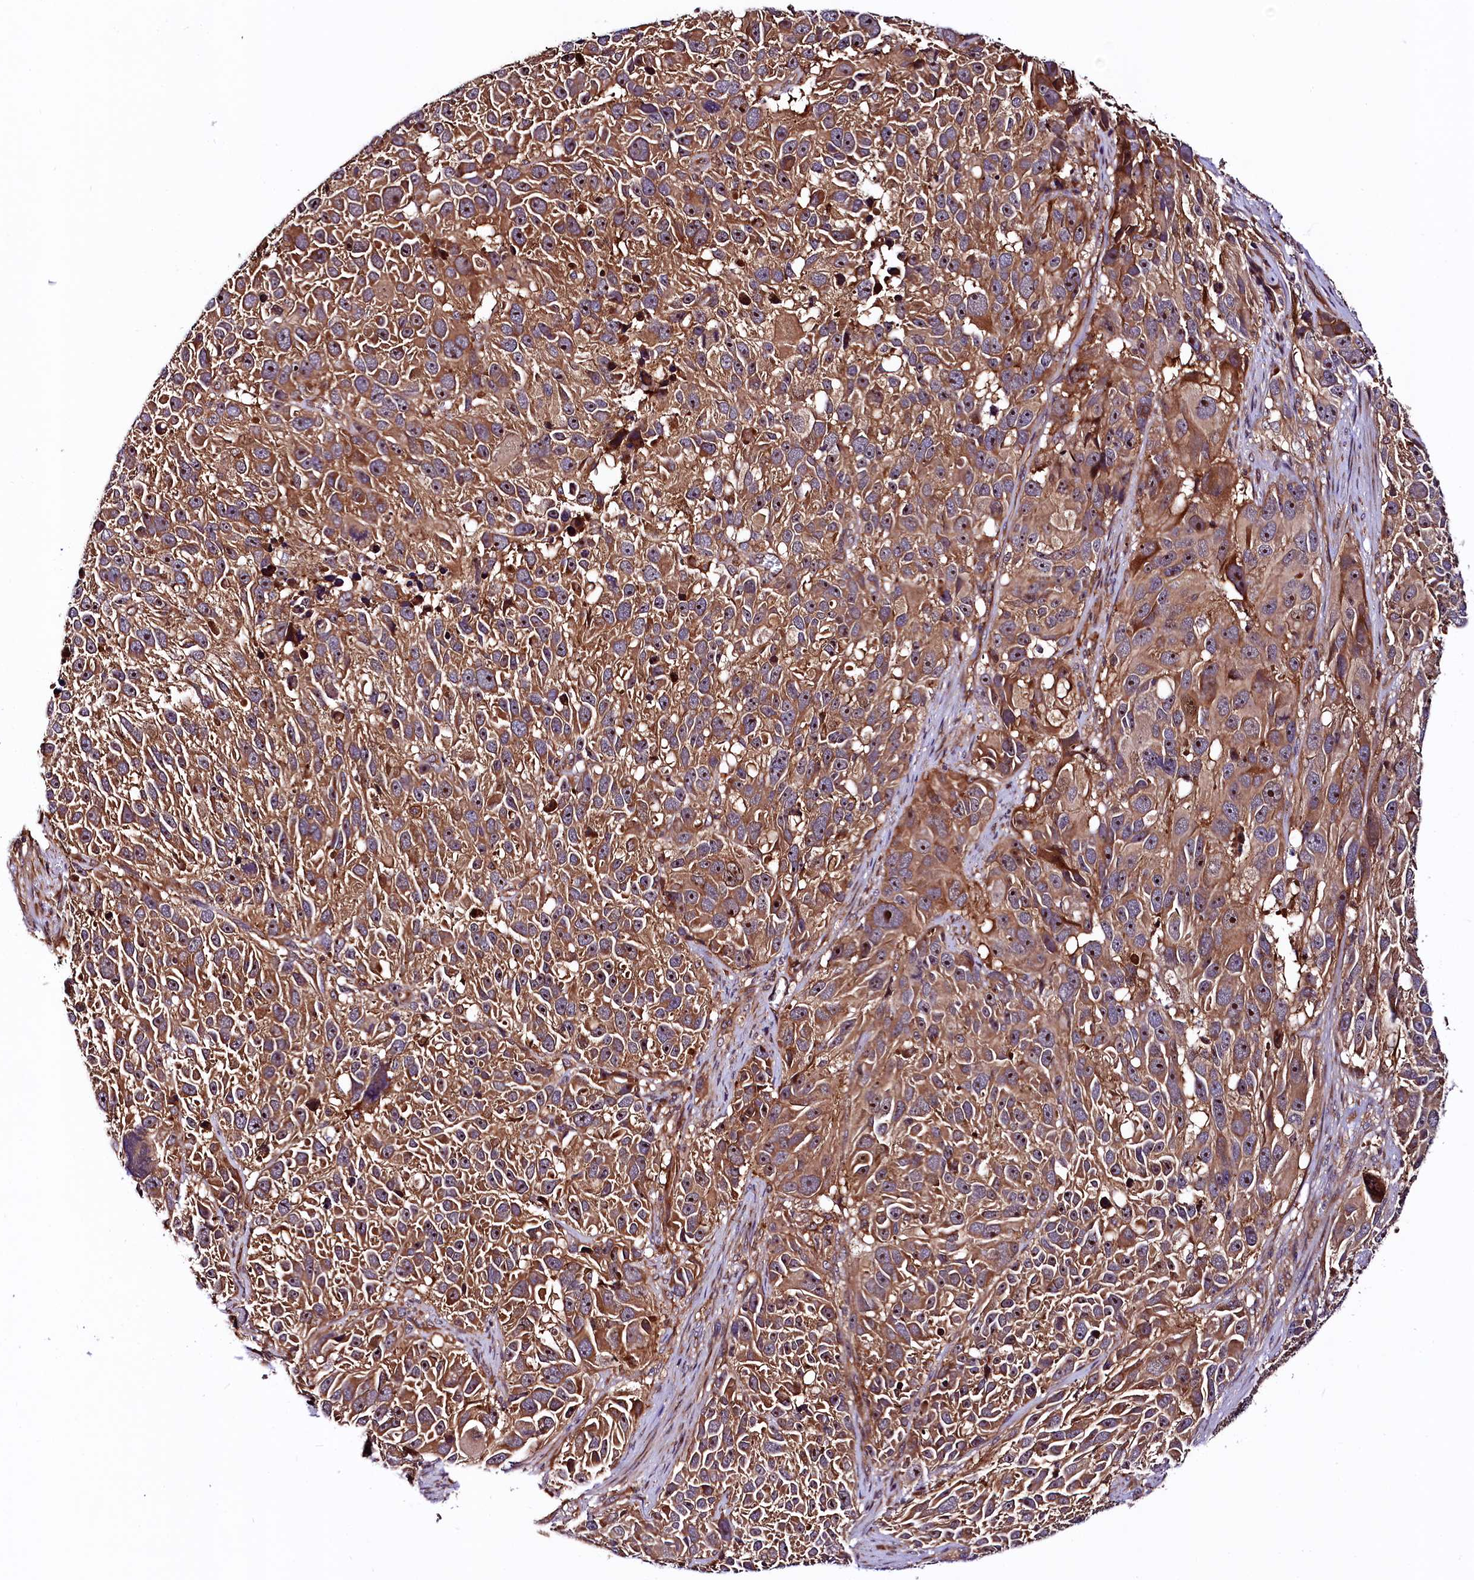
{"staining": {"intensity": "moderate", "quantity": ">75%", "location": "cytoplasmic/membranous,nuclear"}, "tissue": "melanoma", "cell_type": "Tumor cells", "image_type": "cancer", "snomed": [{"axis": "morphology", "description": "Malignant melanoma, NOS"}, {"axis": "topography", "description": "Skin"}], "caption": "Immunohistochemical staining of malignant melanoma reveals medium levels of moderate cytoplasmic/membranous and nuclear protein staining in about >75% of tumor cells.", "gene": "VPS35", "patient": {"sex": "male", "age": 84}}